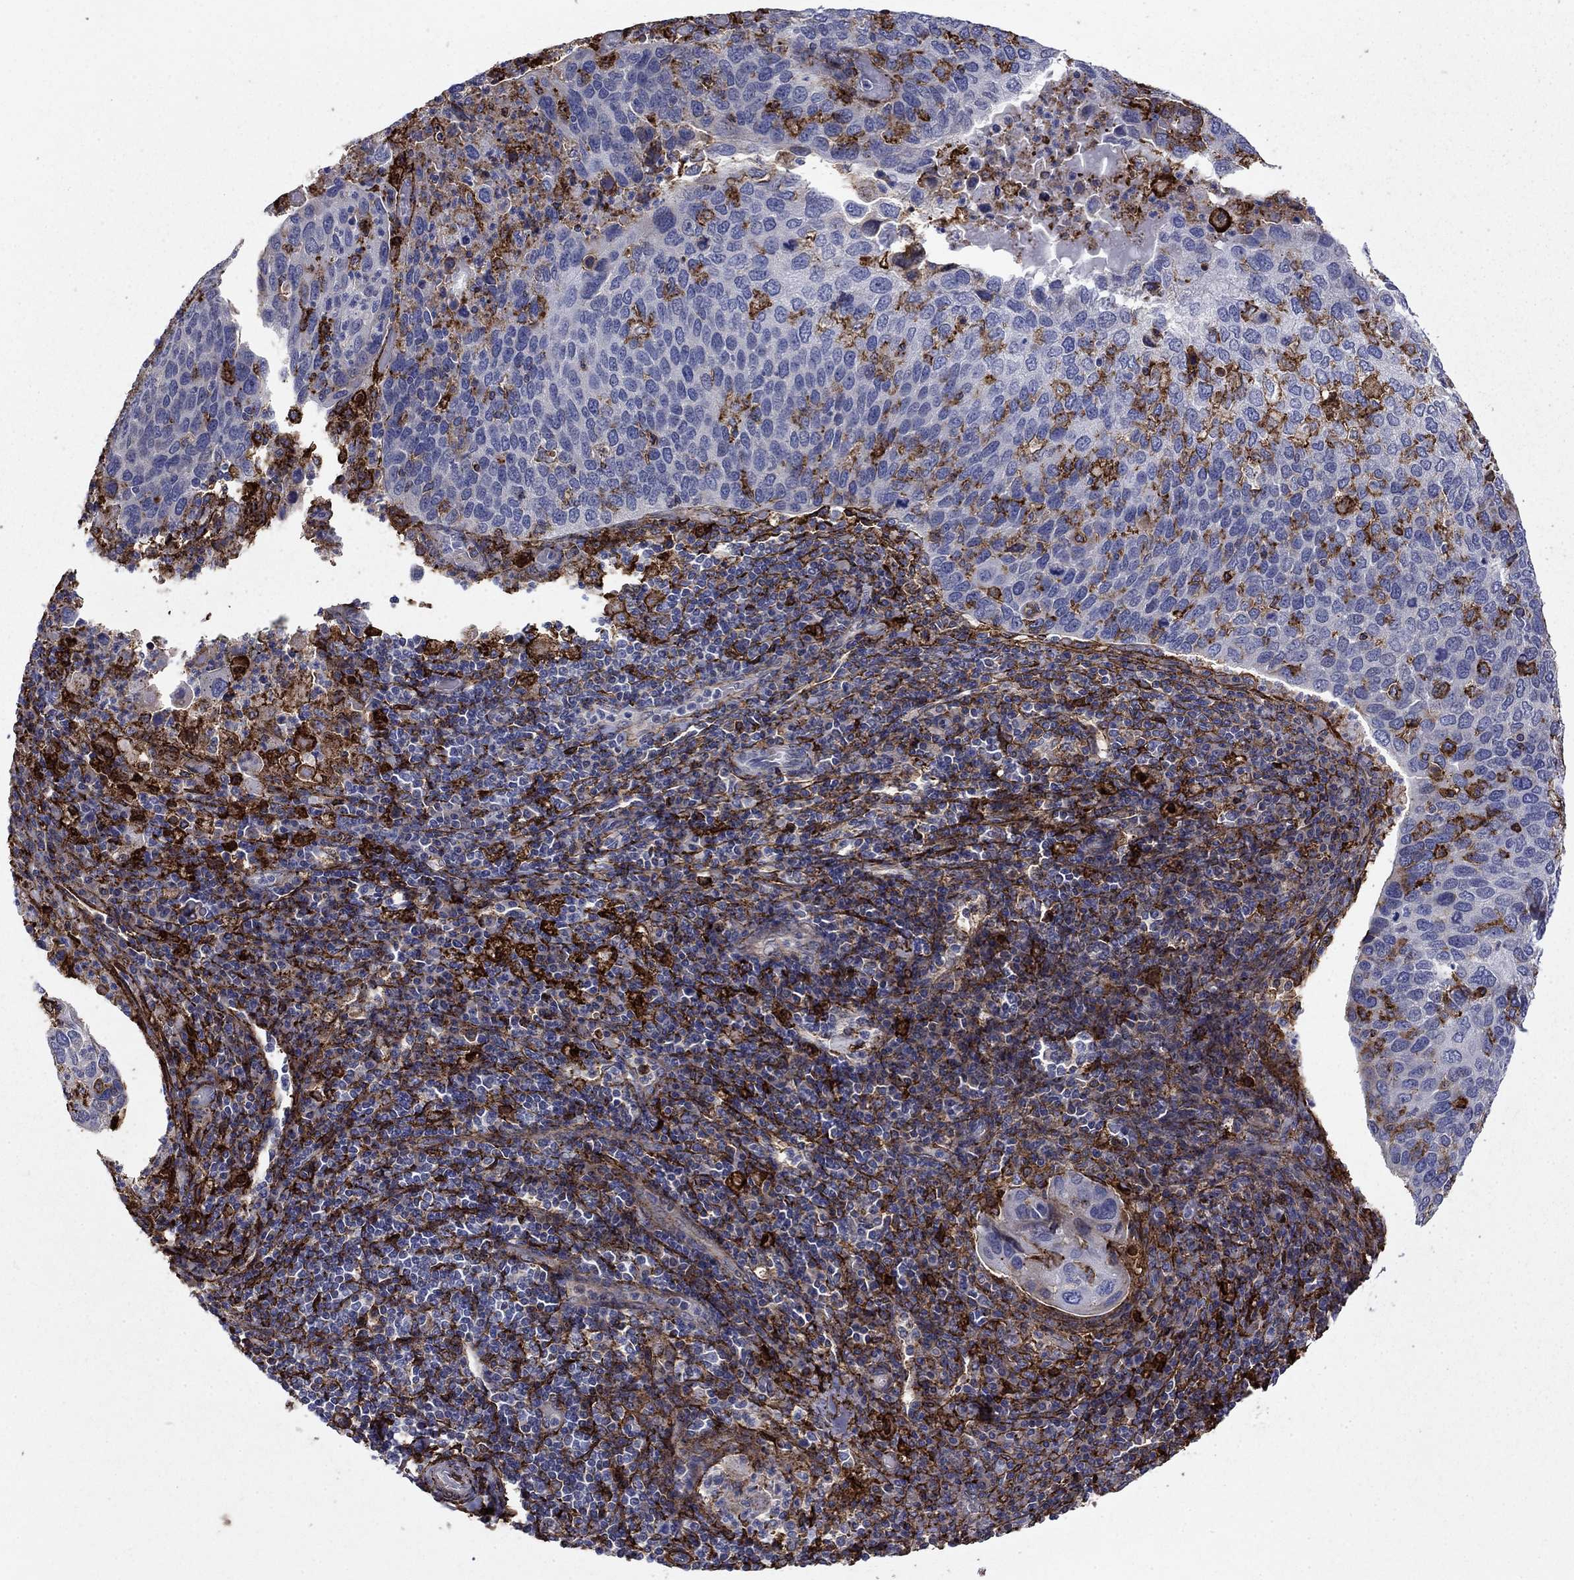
{"staining": {"intensity": "negative", "quantity": "none", "location": "none"}, "tissue": "cervical cancer", "cell_type": "Tumor cells", "image_type": "cancer", "snomed": [{"axis": "morphology", "description": "Squamous cell carcinoma, NOS"}, {"axis": "topography", "description": "Cervix"}], "caption": "A micrograph of human squamous cell carcinoma (cervical) is negative for staining in tumor cells.", "gene": "PLAU", "patient": {"sex": "female", "age": 54}}